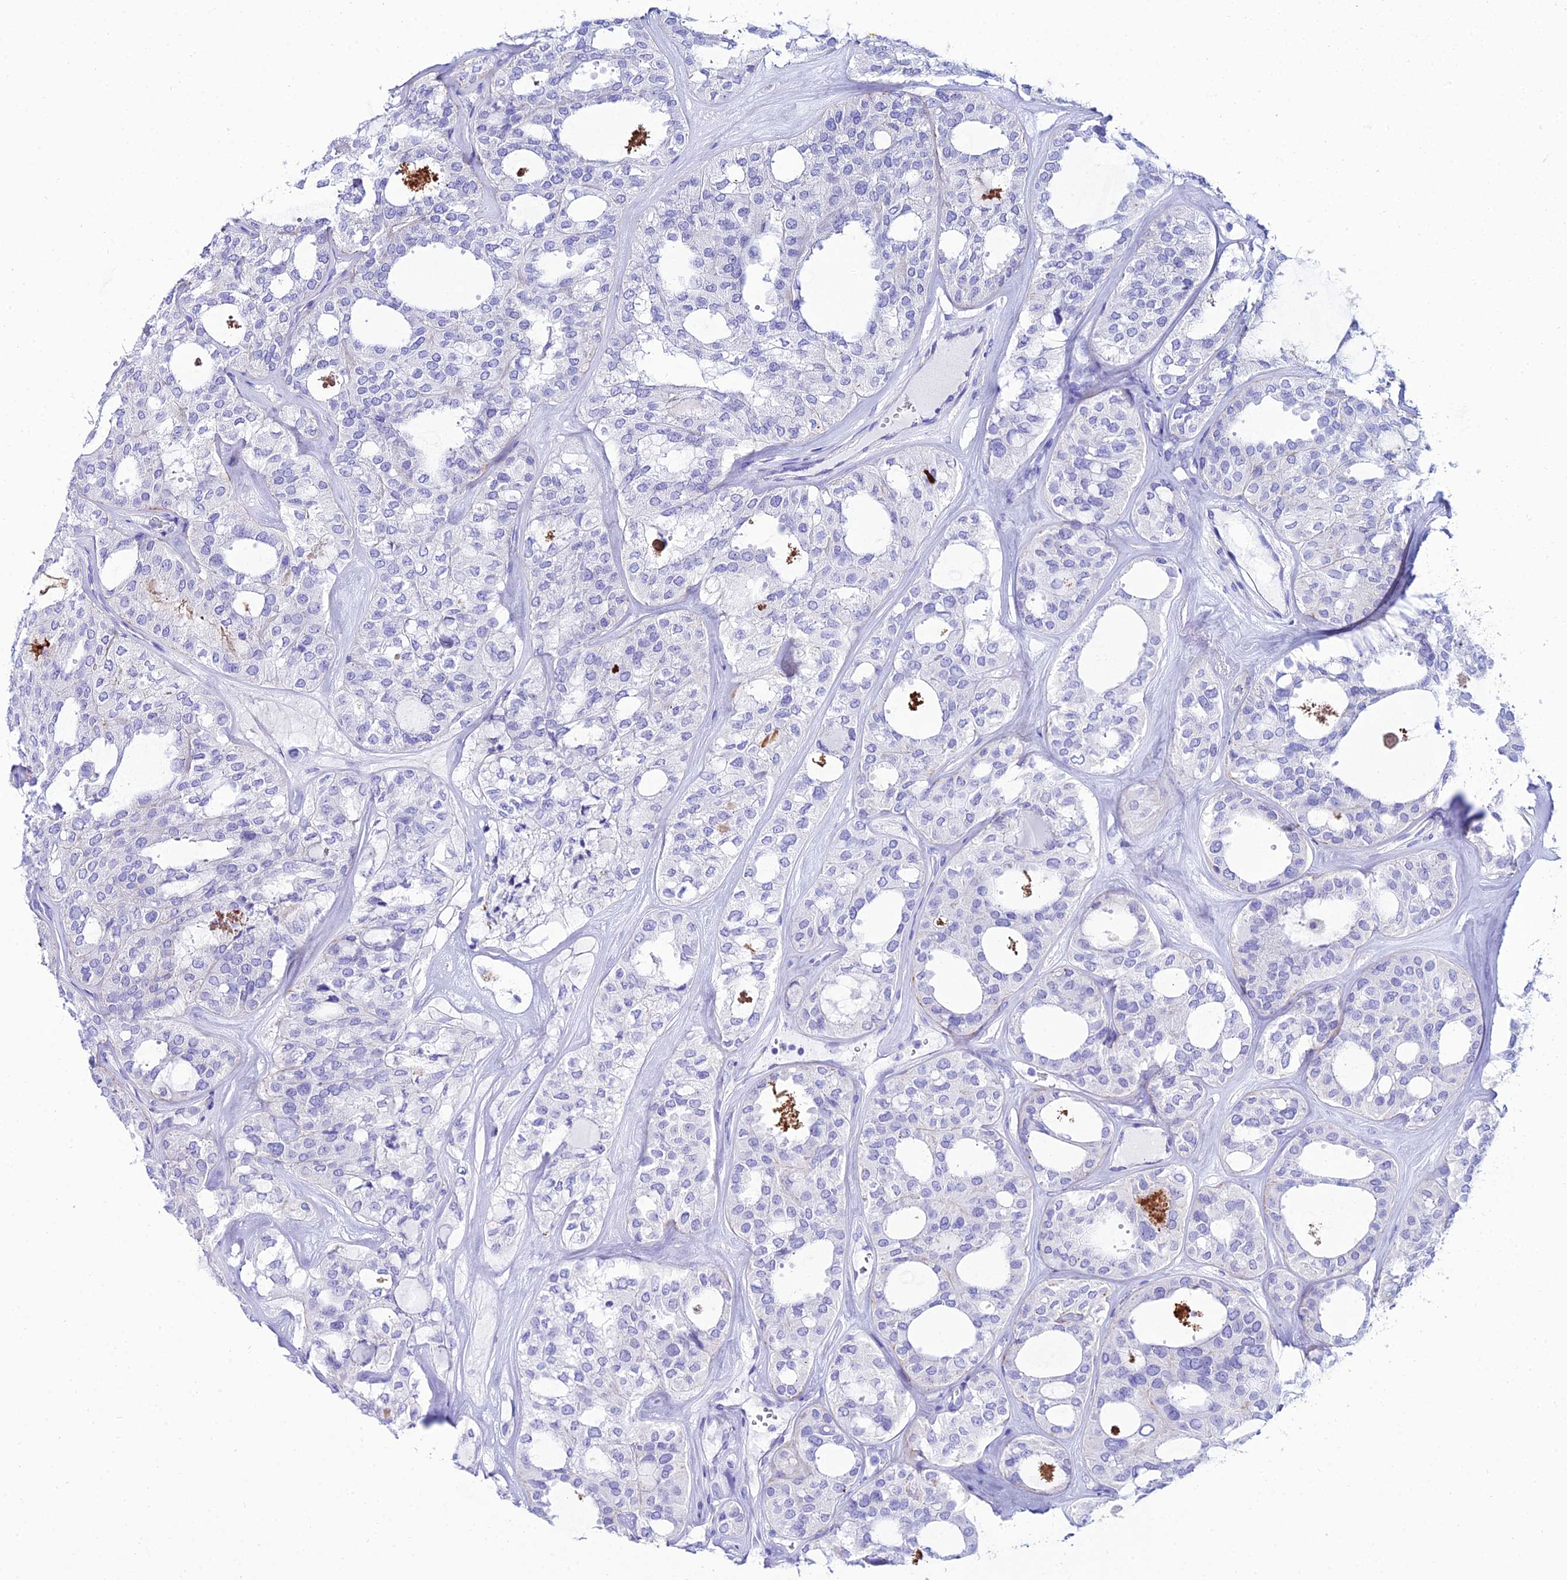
{"staining": {"intensity": "negative", "quantity": "none", "location": "none"}, "tissue": "thyroid cancer", "cell_type": "Tumor cells", "image_type": "cancer", "snomed": [{"axis": "morphology", "description": "Follicular adenoma carcinoma, NOS"}, {"axis": "topography", "description": "Thyroid gland"}], "caption": "Immunohistochemical staining of follicular adenoma carcinoma (thyroid) demonstrates no significant expression in tumor cells.", "gene": "OR4D5", "patient": {"sex": "male", "age": 75}}